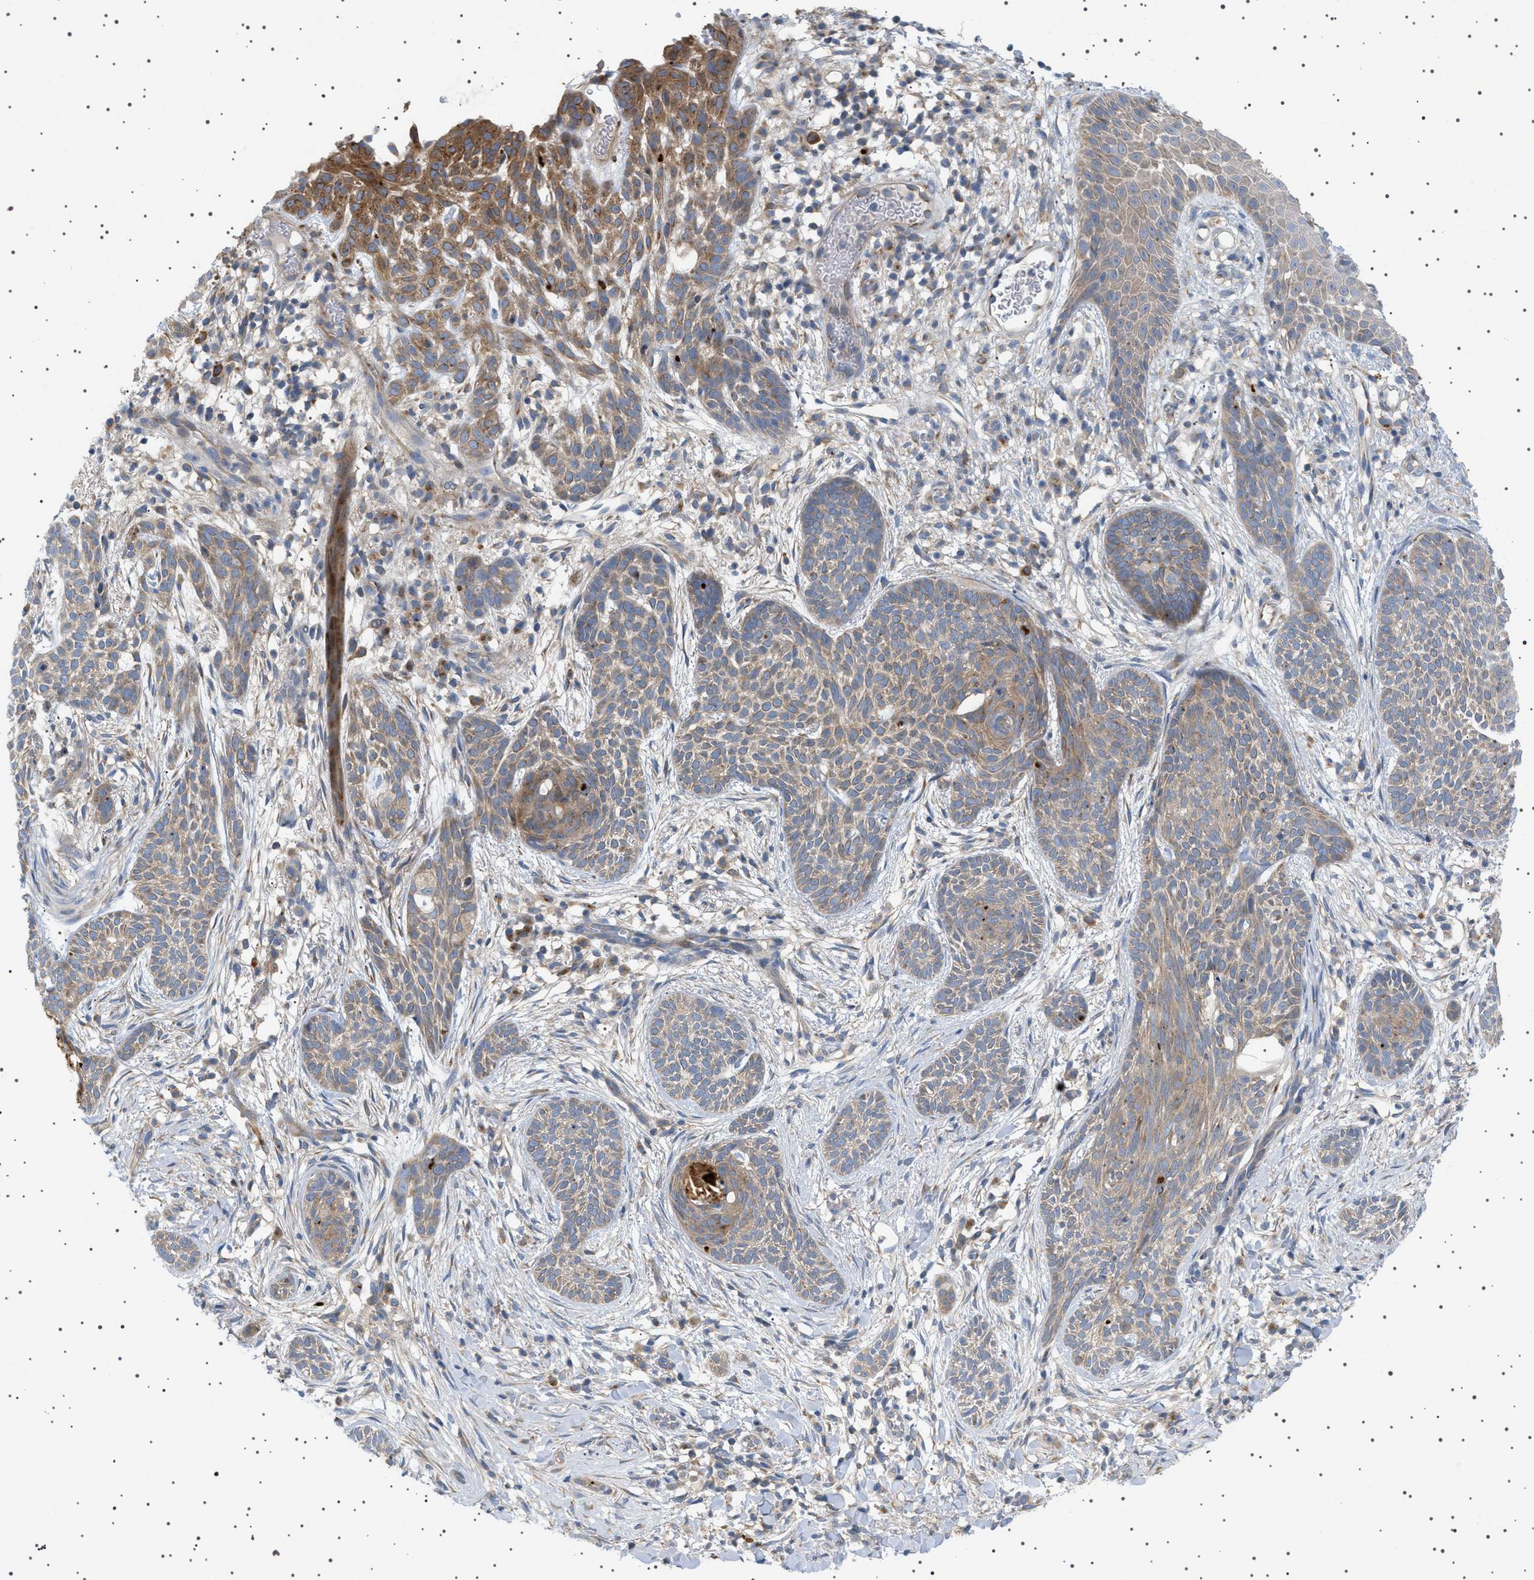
{"staining": {"intensity": "weak", "quantity": ">75%", "location": "cytoplasmic/membranous"}, "tissue": "skin cancer", "cell_type": "Tumor cells", "image_type": "cancer", "snomed": [{"axis": "morphology", "description": "Basal cell carcinoma"}, {"axis": "topography", "description": "Skin"}], "caption": "Immunohistochemistry (DAB) staining of human skin cancer (basal cell carcinoma) reveals weak cytoplasmic/membranous protein staining in approximately >75% of tumor cells.", "gene": "ADCY10", "patient": {"sex": "female", "age": 59}}